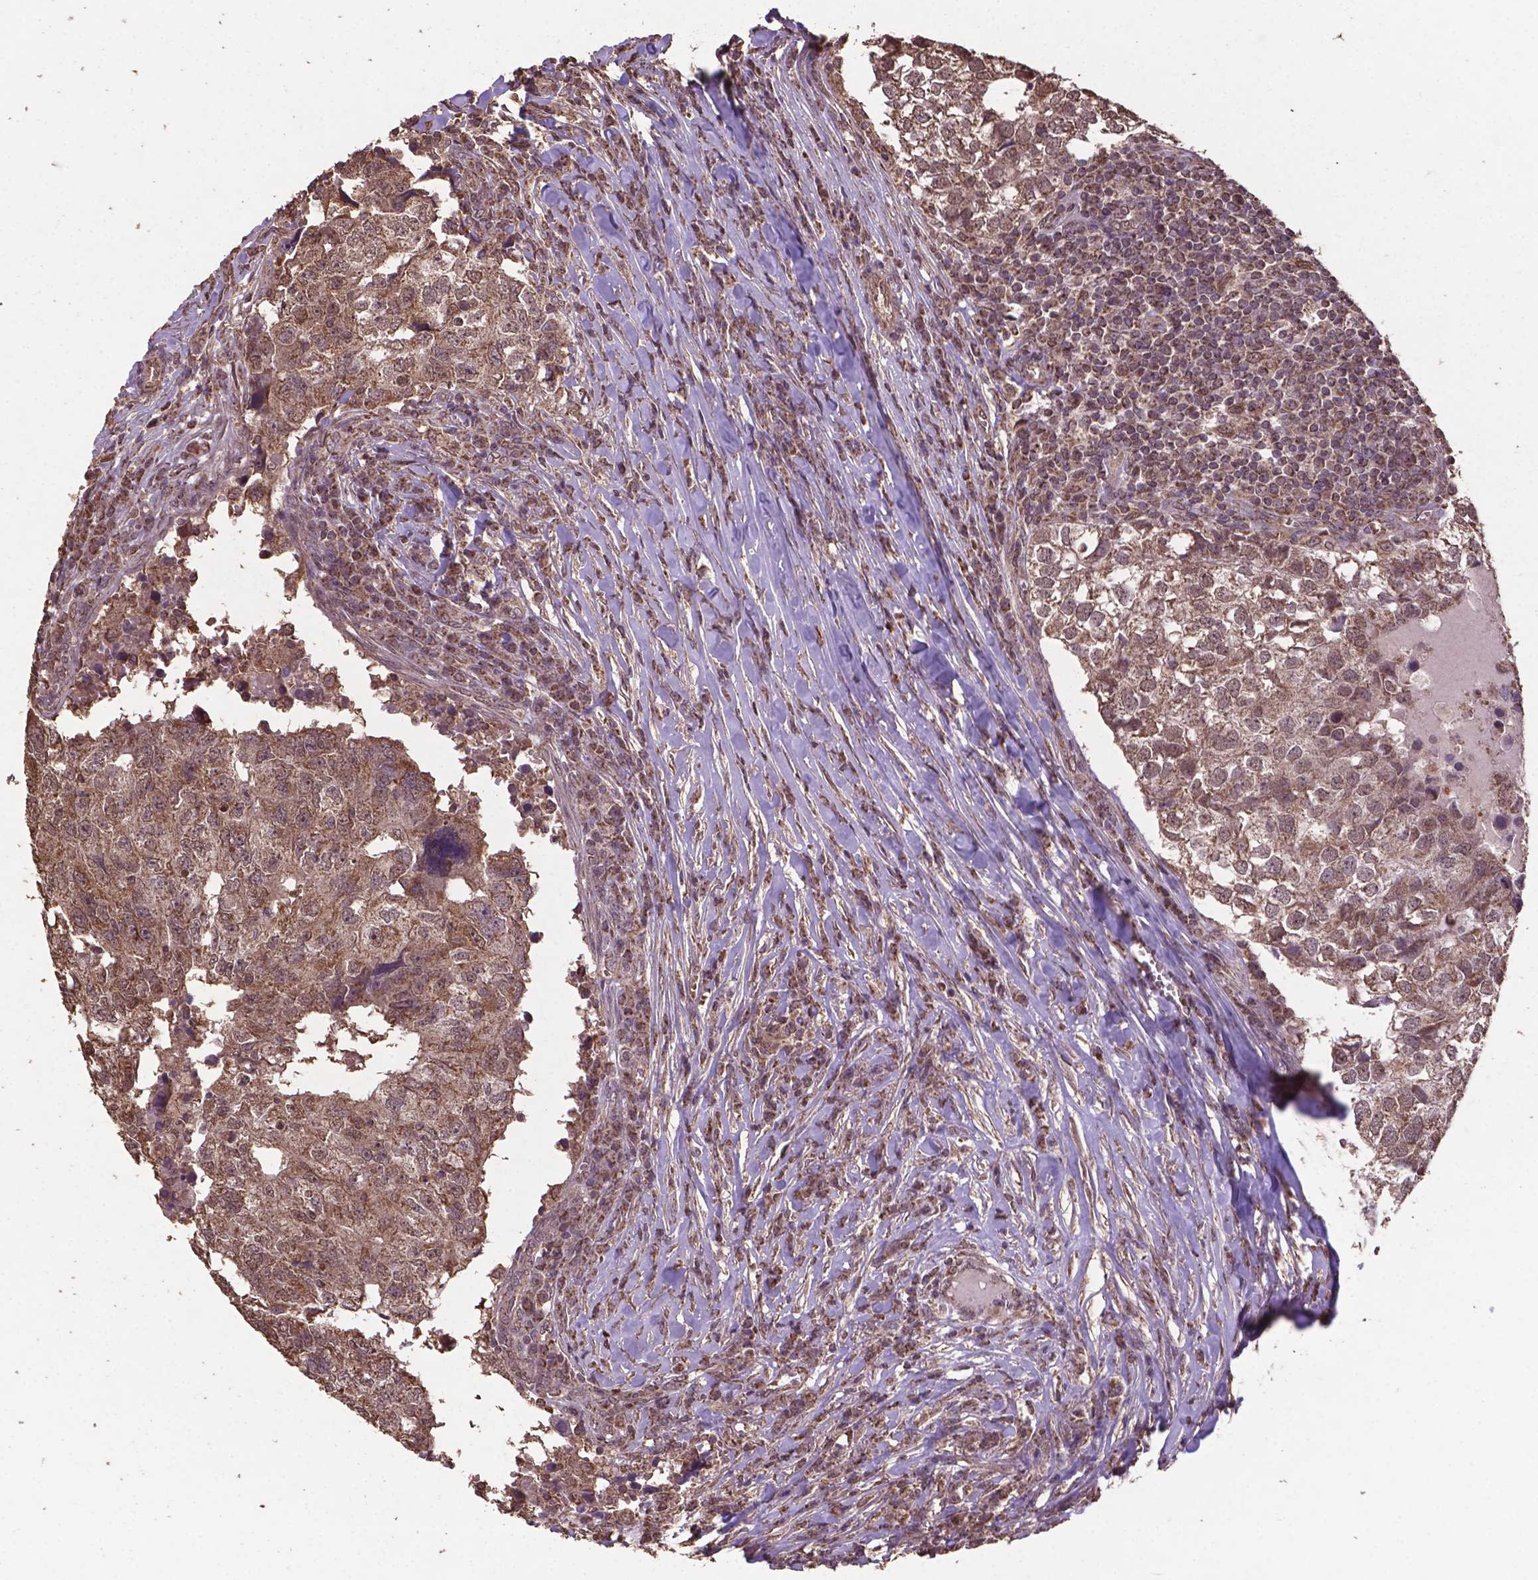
{"staining": {"intensity": "moderate", "quantity": ">75%", "location": "cytoplasmic/membranous,nuclear"}, "tissue": "breast cancer", "cell_type": "Tumor cells", "image_type": "cancer", "snomed": [{"axis": "morphology", "description": "Duct carcinoma"}, {"axis": "topography", "description": "Breast"}], "caption": "Tumor cells demonstrate medium levels of moderate cytoplasmic/membranous and nuclear staining in about >75% of cells in infiltrating ductal carcinoma (breast).", "gene": "DCAF1", "patient": {"sex": "female", "age": 30}}